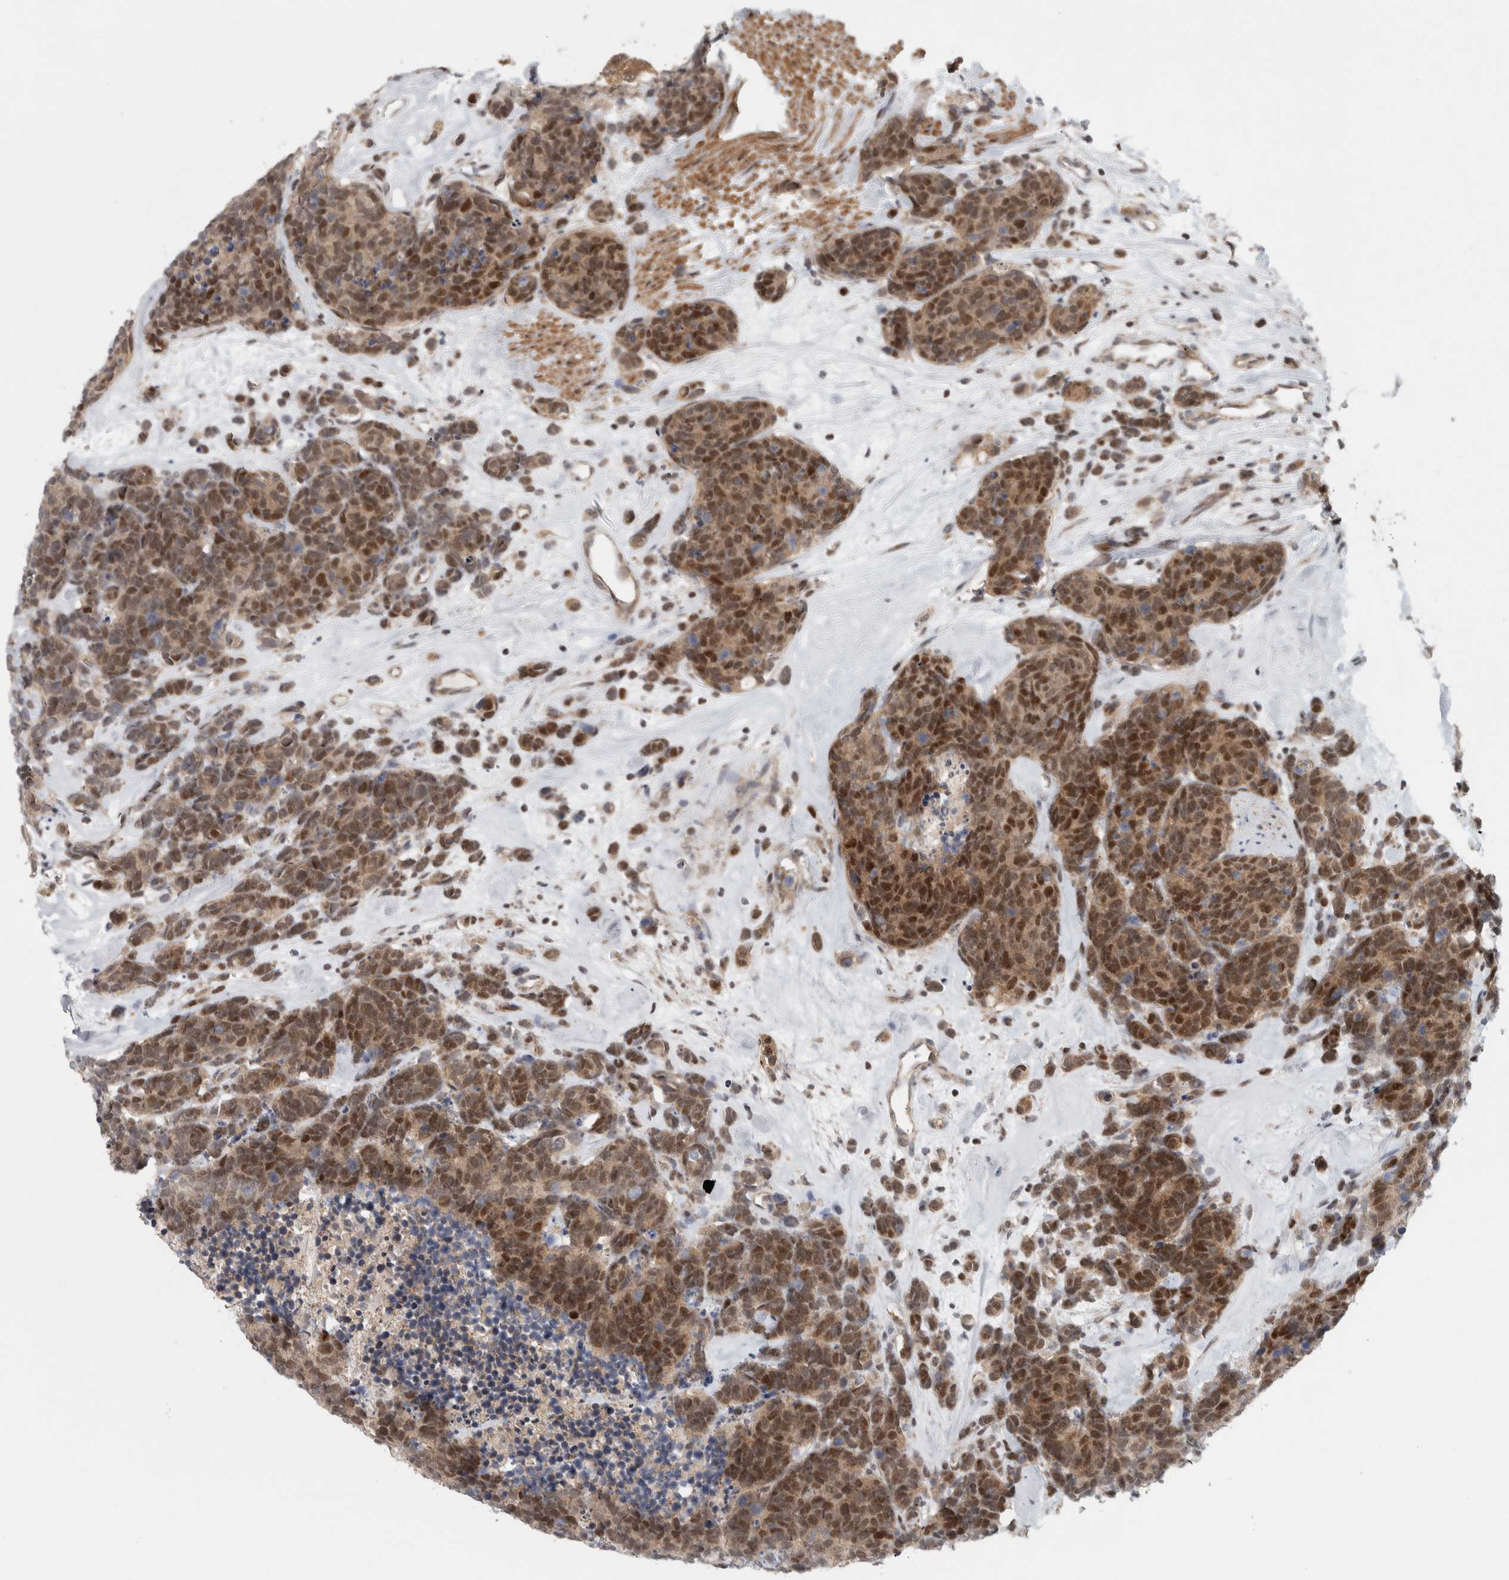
{"staining": {"intensity": "strong", "quantity": "25%-75%", "location": "cytoplasmic/membranous,nuclear"}, "tissue": "carcinoid", "cell_type": "Tumor cells", "image_type": "cancer", "snomed": [{"axis": "morphology", "description": "Carcinoma, NOS"}, {"axis": "morphology", "description": "Carcinoid, malignant, NOS"}, {"axis": "topography", "description": "Urinary bladder"}], "caption": "Tumor cells reveal strong cytoplasmic/membranous and nuclear expression in approximately 25%-75% of cells in carcinoid (malignant).", "gene": "KDM8", "patient": {"sex": "male", "age": 57}}